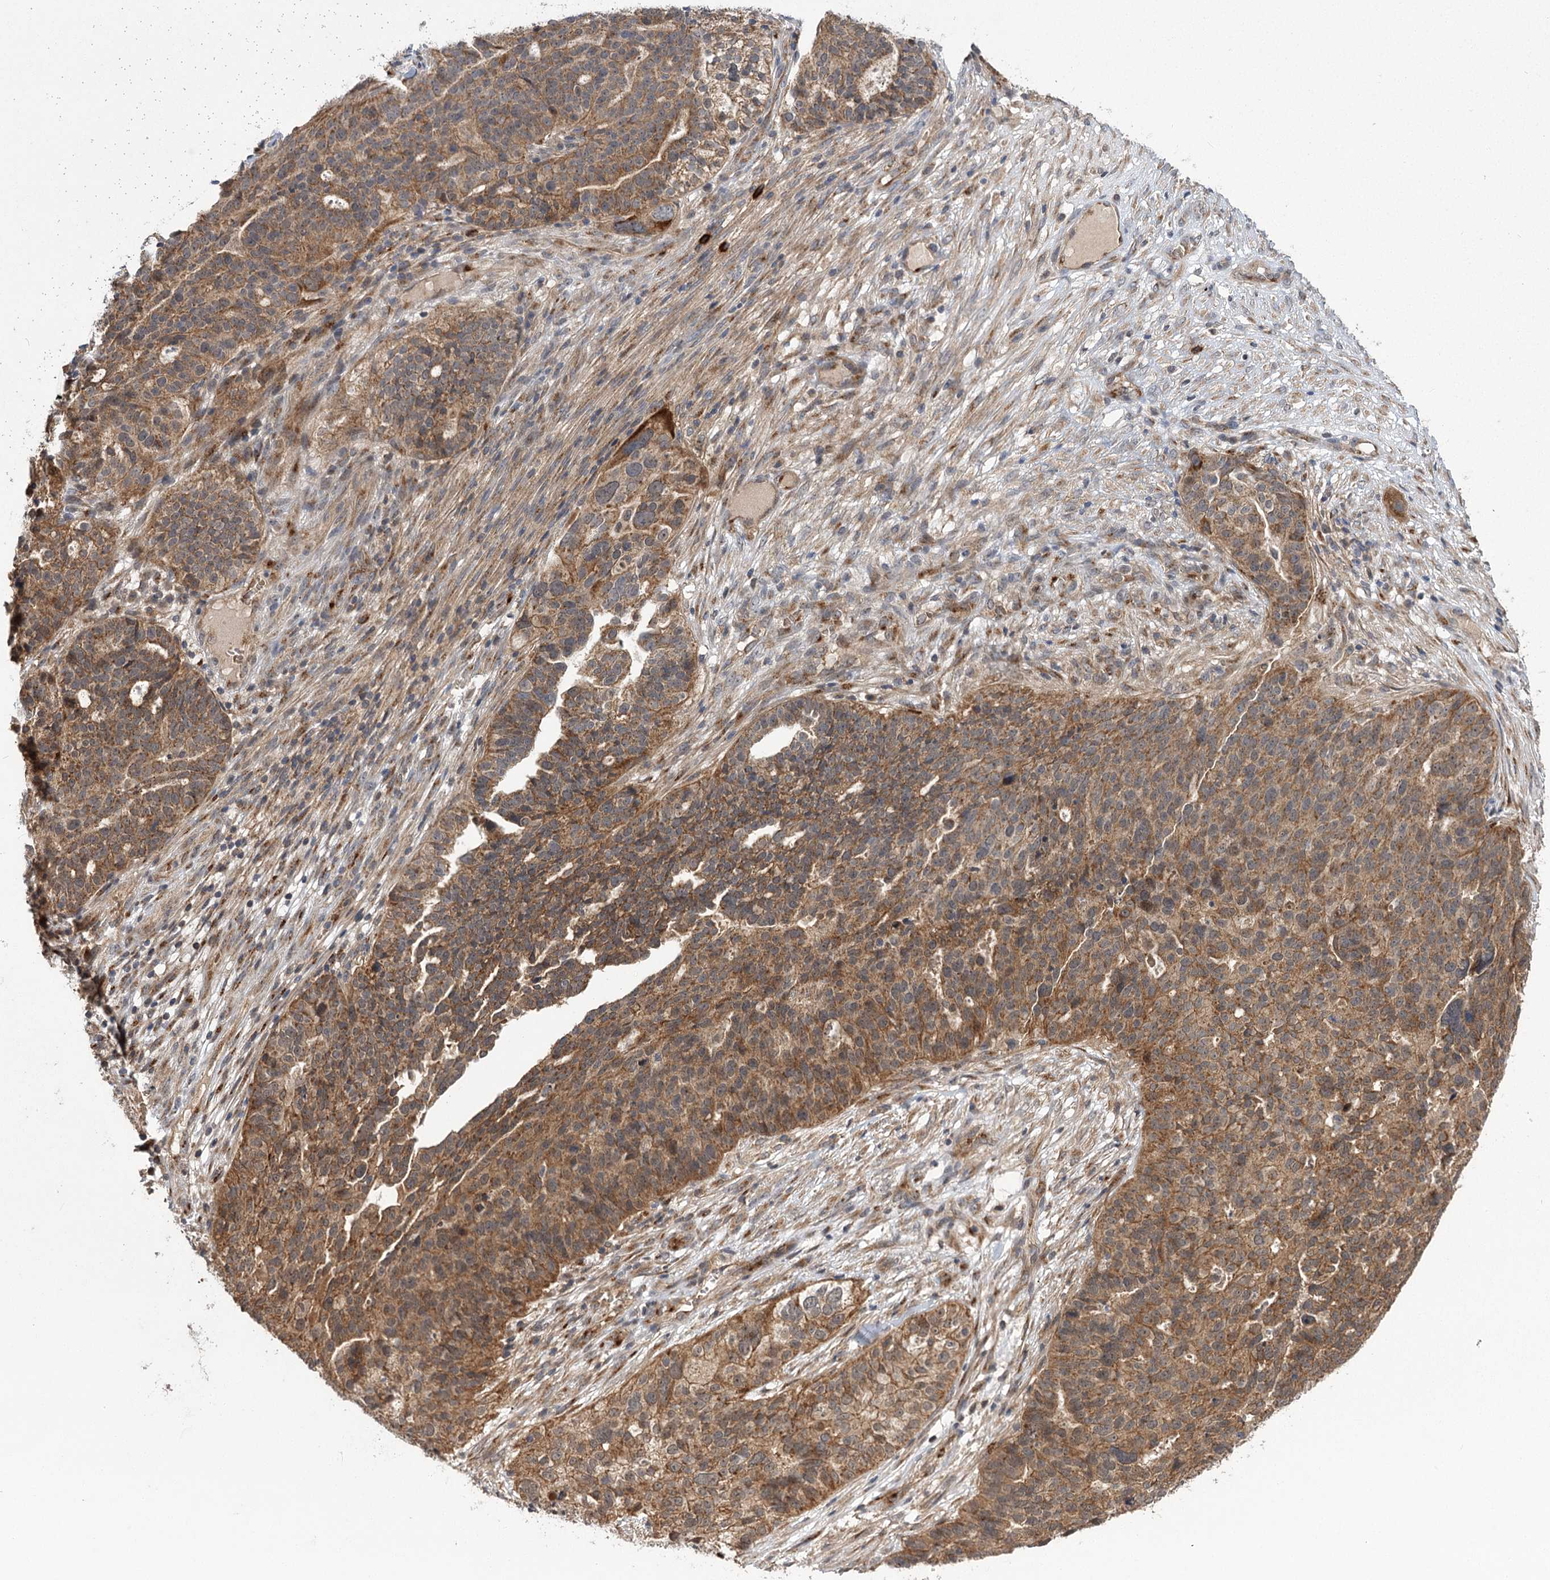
{"staining": {"intensity": "moderate", "quantity": ">75%", "location": "cytoplasmic/membranous"}, "tissue": "ovarian cancer", "cell_type": "Tumor cells", "image_type": "cancer", "snomed": [{"axis": "morphology", "description": "Cystadenocarcinoma, serous, NOS"}, {"axis": "topography", "description": "Ovary"}], "caption": "This is a histology image of immunohistochemistry staining of serous cystadenocarcinoma (ovarian), which shows moderate staining in the cytoplasmic/membranous of tumor cells.", "gene": "CARD19", "patient": {"sex": "female", "age": 59}}